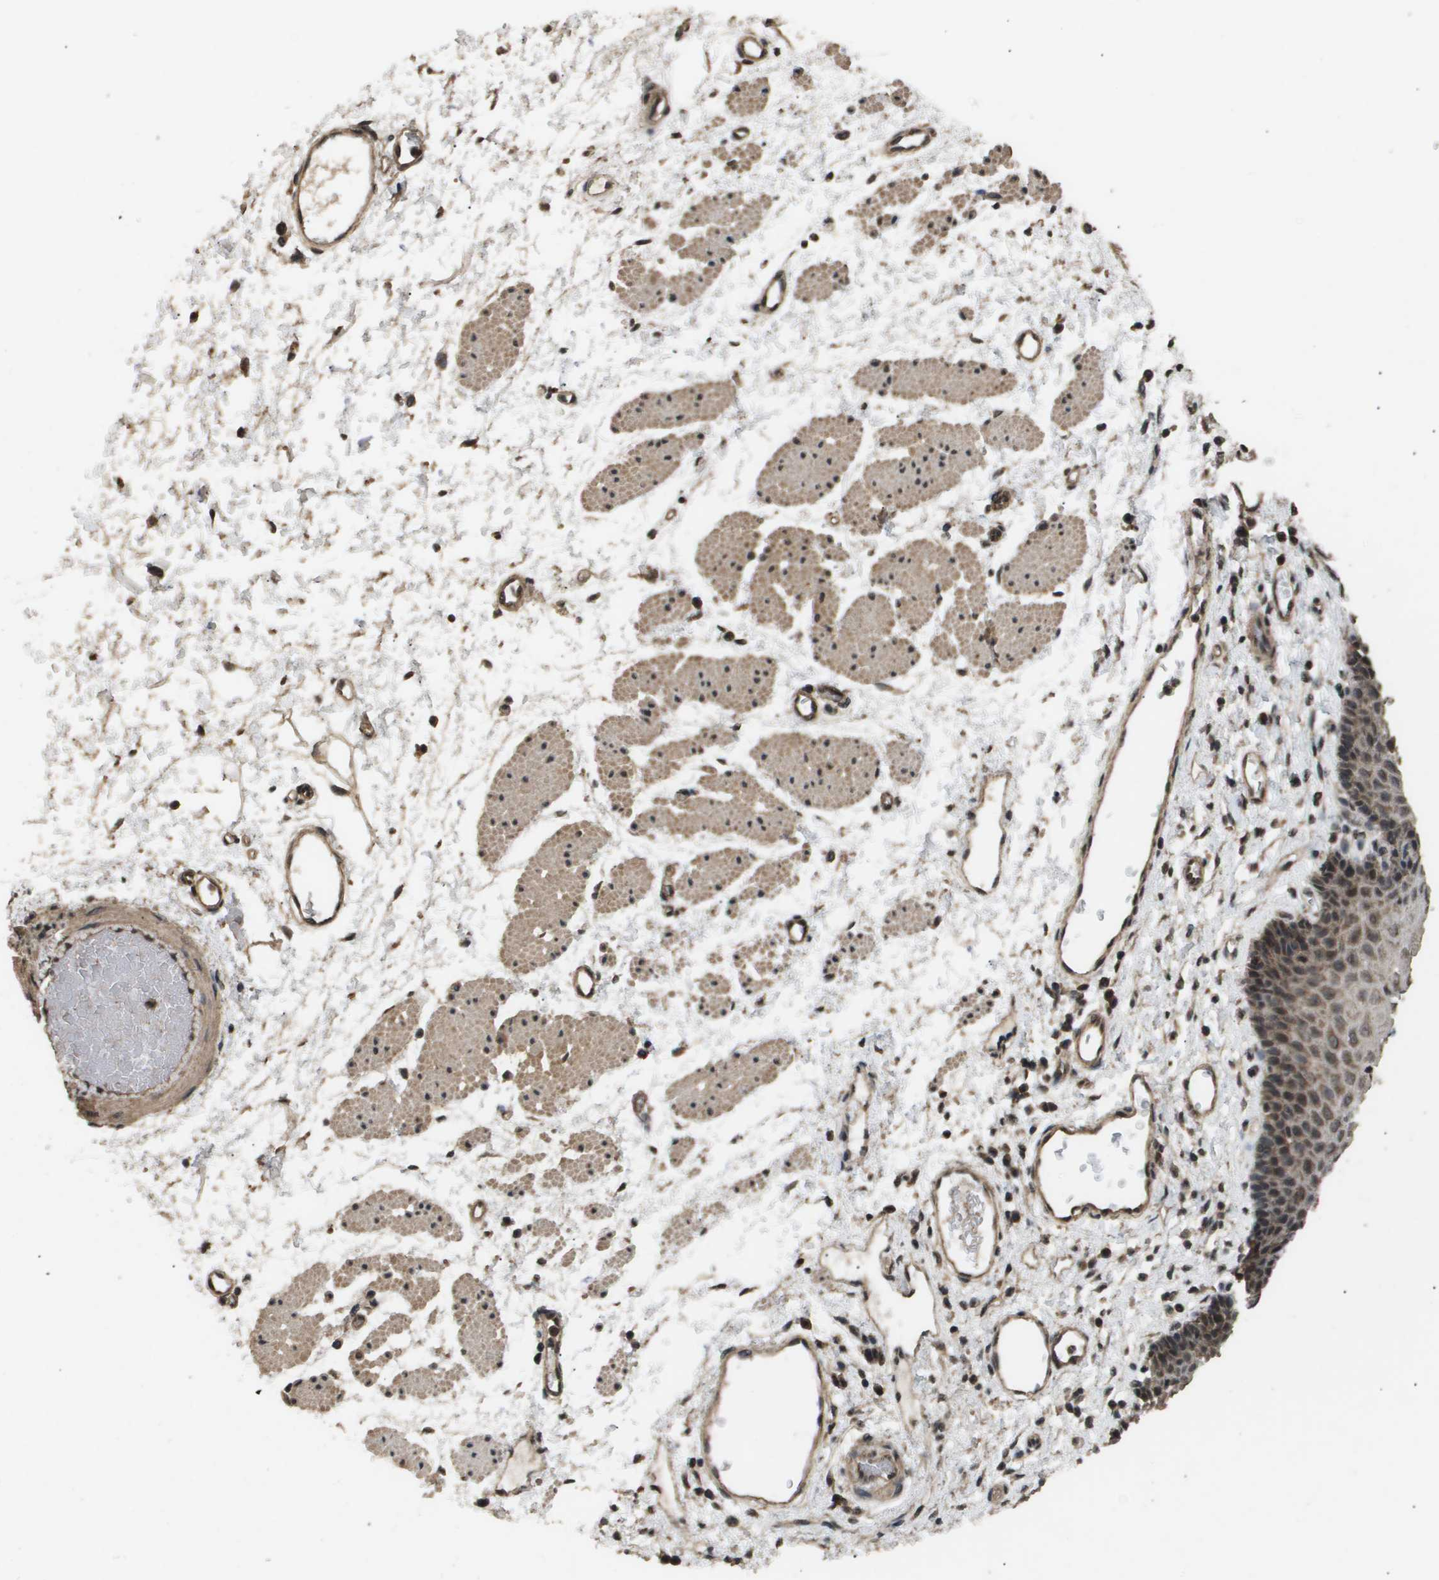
{"staining": {"intensity": "moderate", "quantity": ">75%", "location": "cytoplasmic/membranous"}, "tissue": "esophagus", "cell_type": "Squamous epithelial cells", "image_type": "normal", "snomed": [{"axis": "morphology", "description": "Normal tissue, NOS"}, {"axis": "topography", "description": "Esophagus"}], "caption": "Human esophagus stained with a protein marker shows moderate staining in squamous epithelial cells.", "gene": "ING1", "patient": {"sex": "male", "age": 54}}